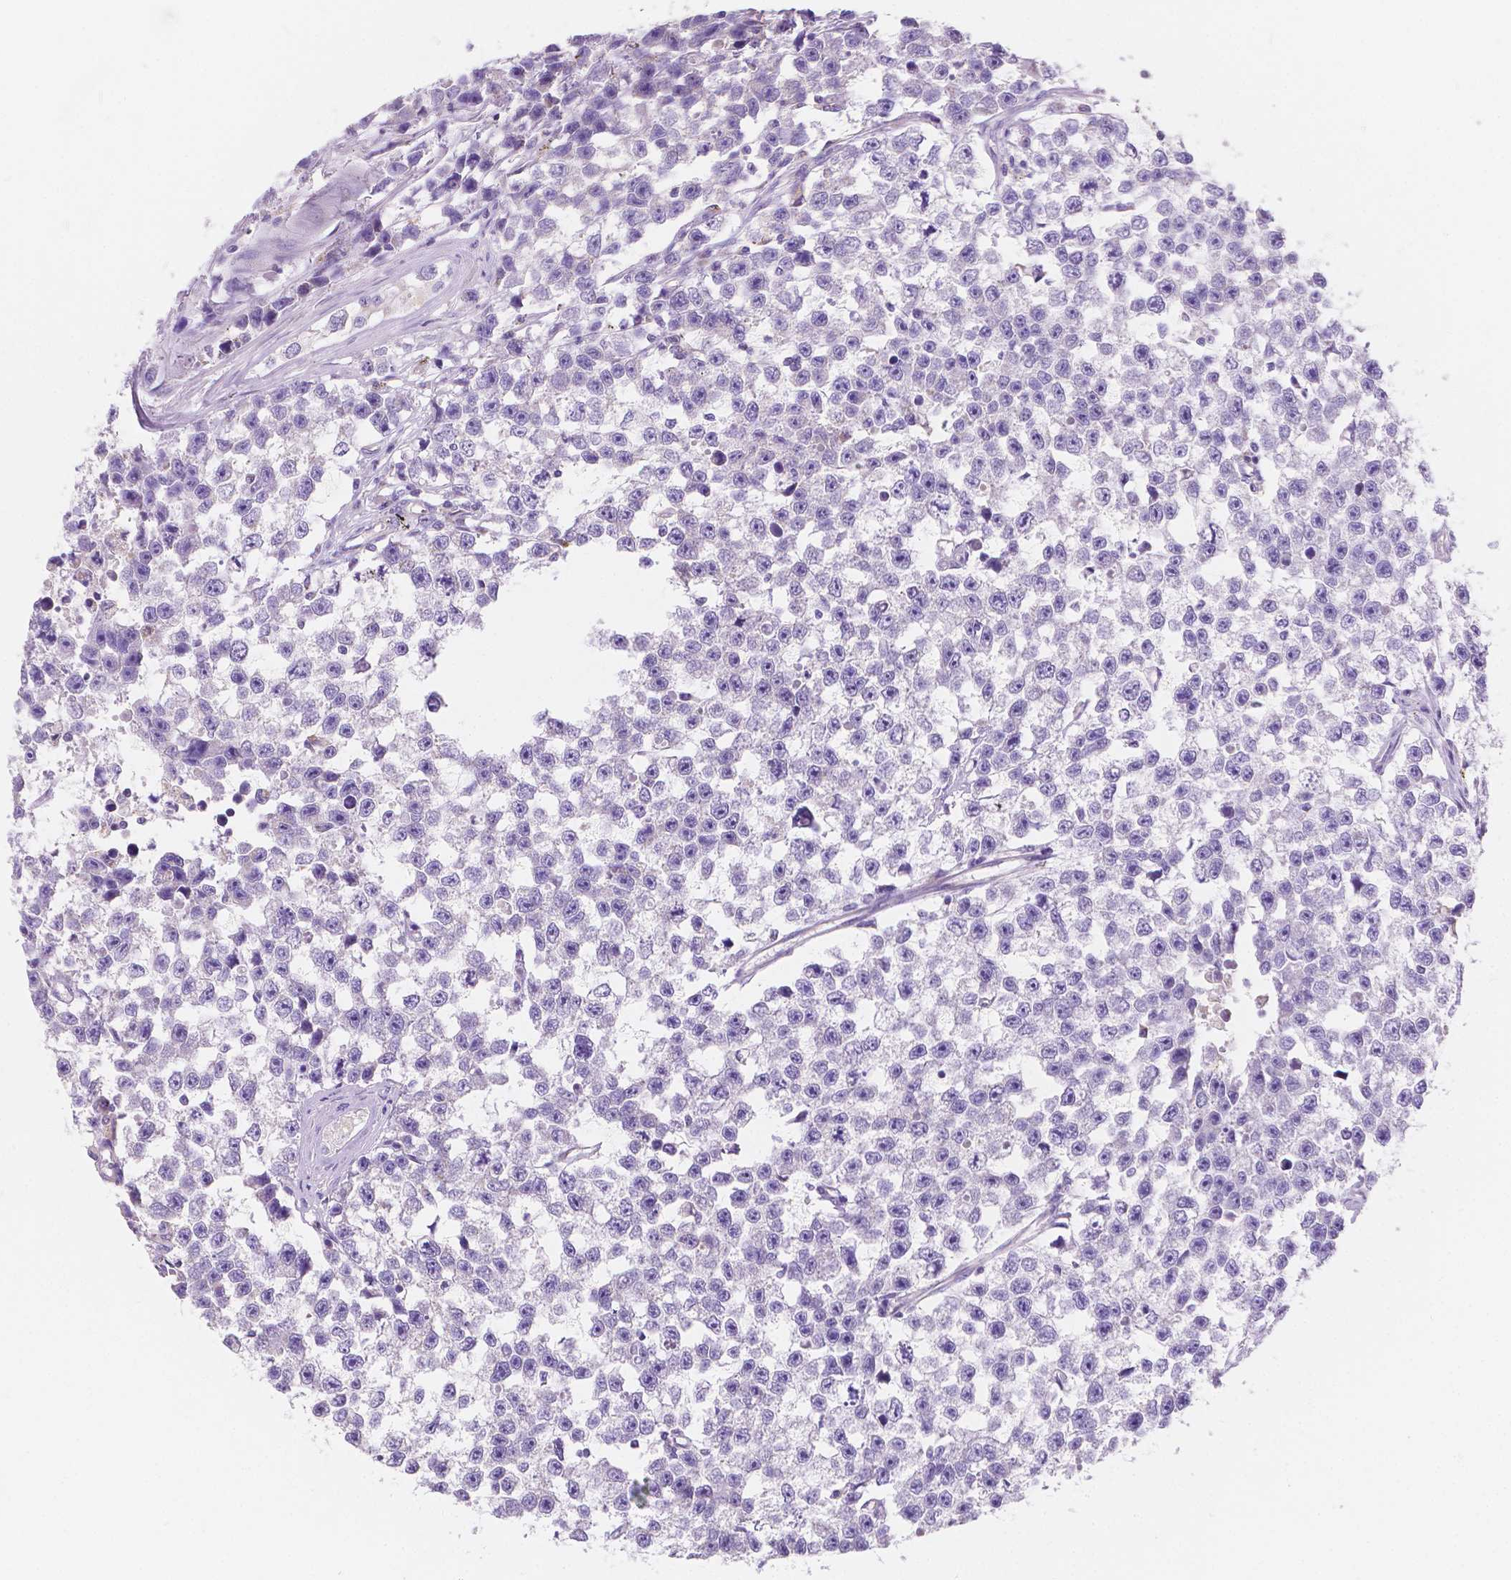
{"staining": {"intensity": "negative", "quantity": "none", "location": "none"}, "tissue": "testis cancer", "cell_type": "Tumor cells", "image_type": "cancer", "snomed": [{"axis": "morphology", "description": "Seminoma, NOS"}, {"axis": "topography", "description": "Testis"}], "caption": "A micrograph of seminoma (testis) stained for a protein exhibits no brown staining in tumor cells.", "gene": "TMEM130", "patient": {"sex": "male", "age": 26}}